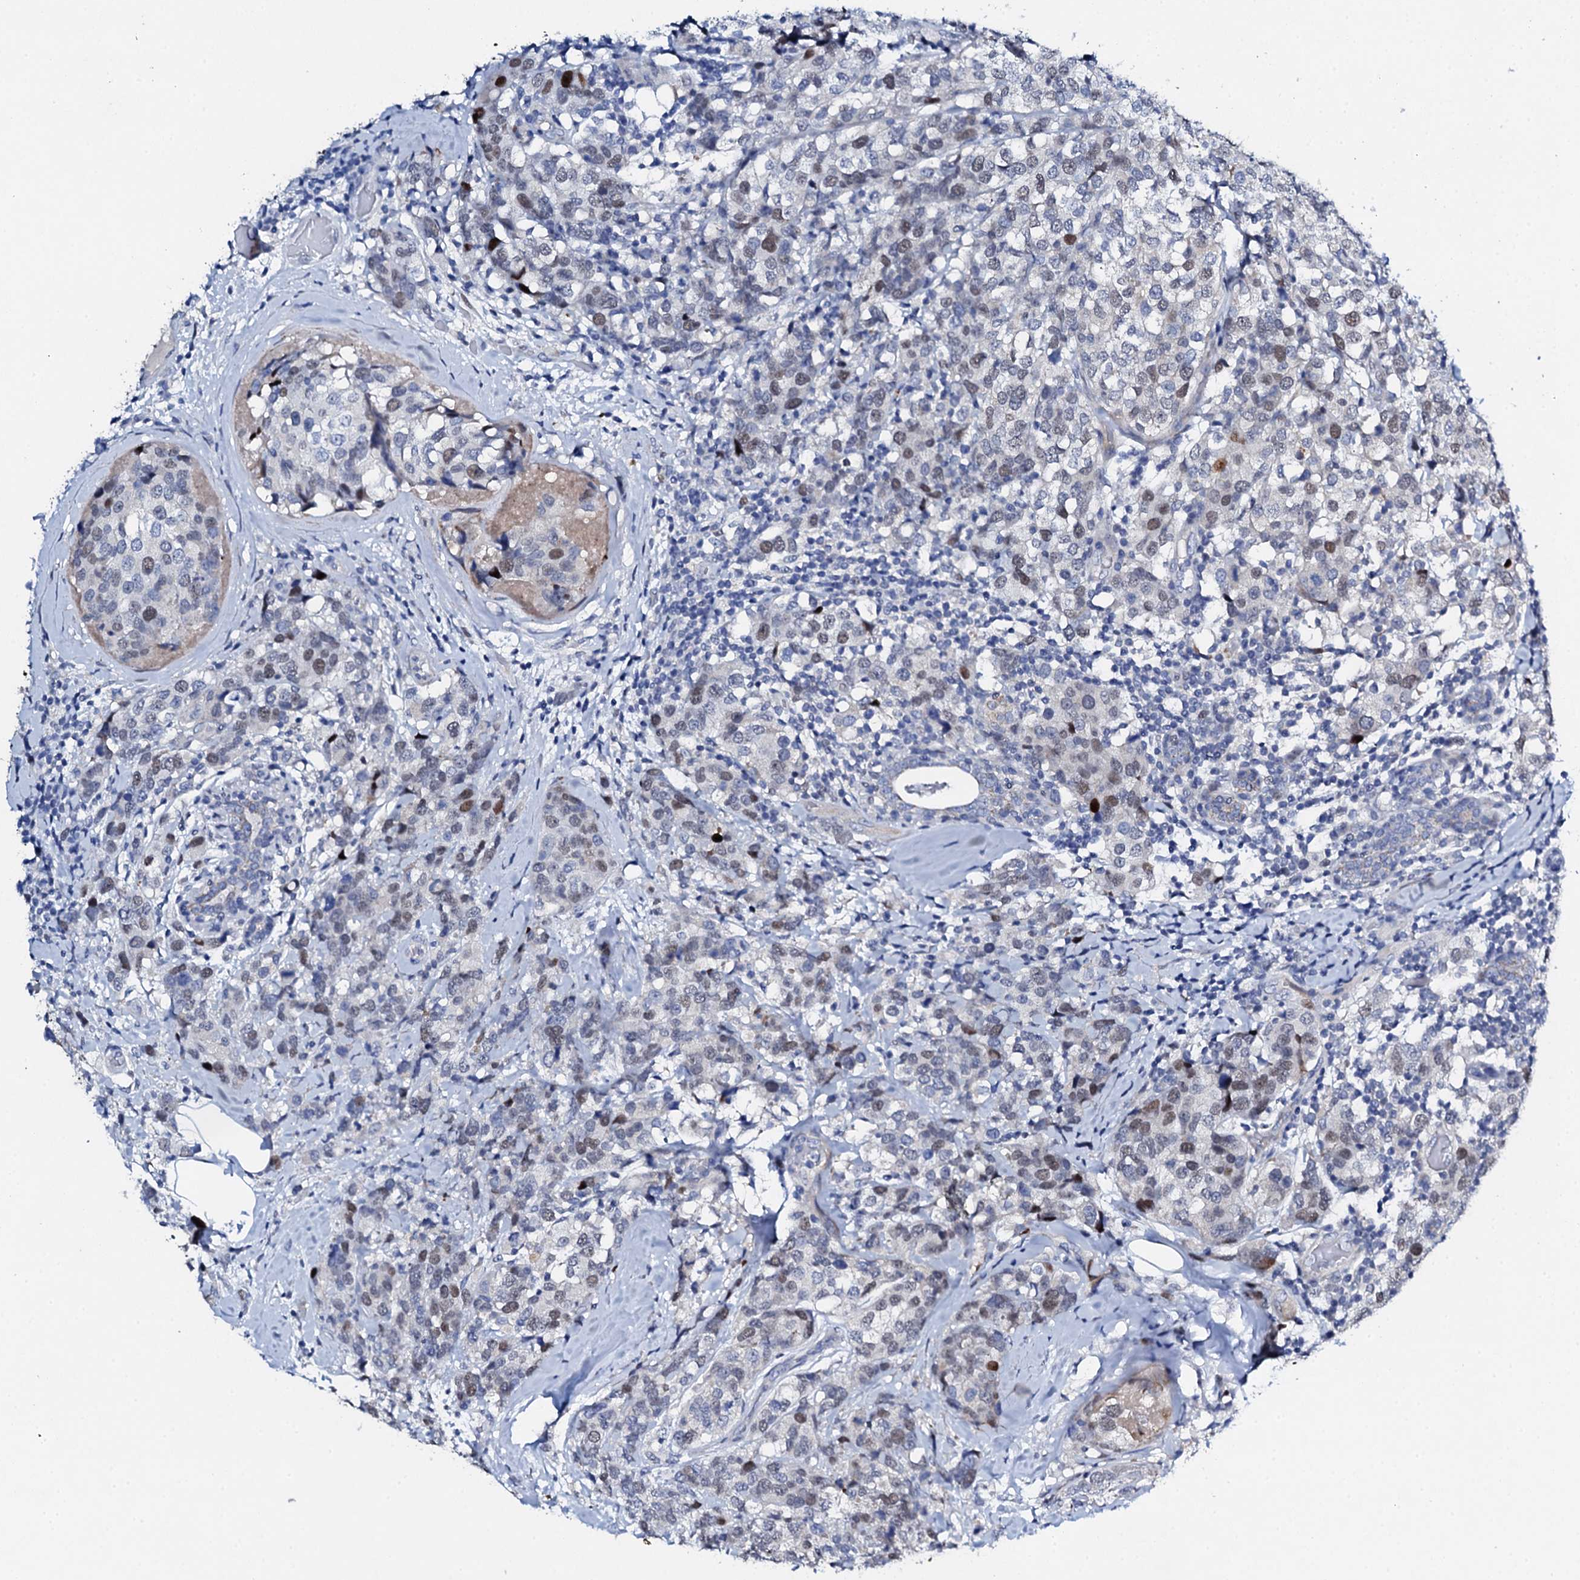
{"staining": {"intensity": "moderate", "quantity": "<25%", "location": "nuclear"}, "tissue": "breast cancer", "cell_type": "Tumor cells", "image_type": "cancer", "snomed": [{"axis": "morphology", "description": "Lobular carcinoma"}, {"axis": "topography", "description": "Breast"}], "caption": "The immunohistochemical stain shows moderate nuclear positivity in tumor cells of breast cancer tissue.", "gene": "NUDT13", "patient": {"sex": "female", "age": 59}}